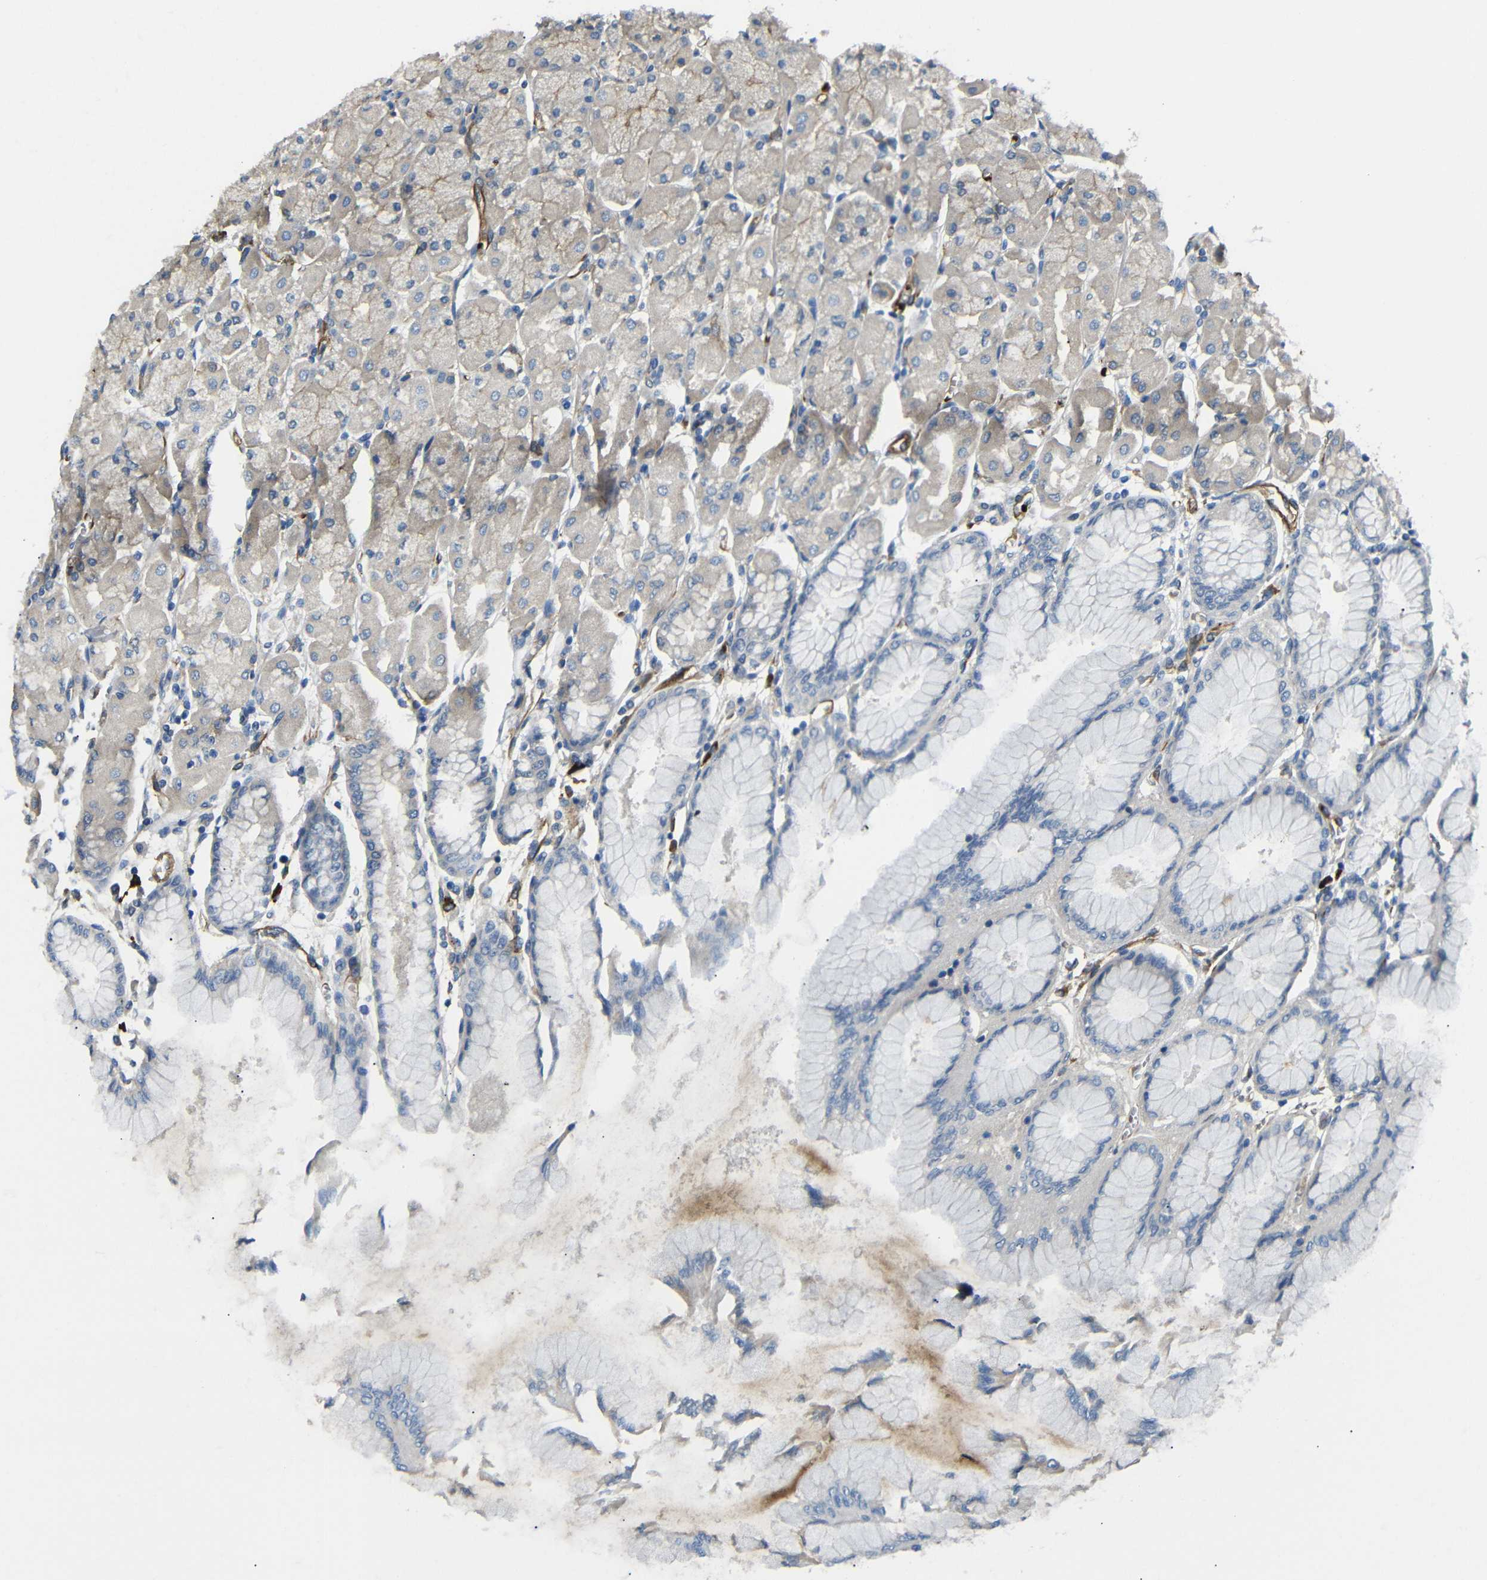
{"staining": {"intensity": "moderate", "quantity": "25%-75%", "location": "cytoplasmic/membranous"}, "tissue": "stomach", "cell_type": "Glandular cells", "image_type": "normal", "snomed": [{"axis": "morphology", "description": "Normal tissue, NOS"}, {"axis": "topography", "description": "Stomach, upper"}], "caption": "Normal stomach reveals moderate cytoplasmic/membranous expression in approximately 25%-75% of glandular cells.", "gene": "MYO1B", "patient": {"sex": "female", "age": 56}}